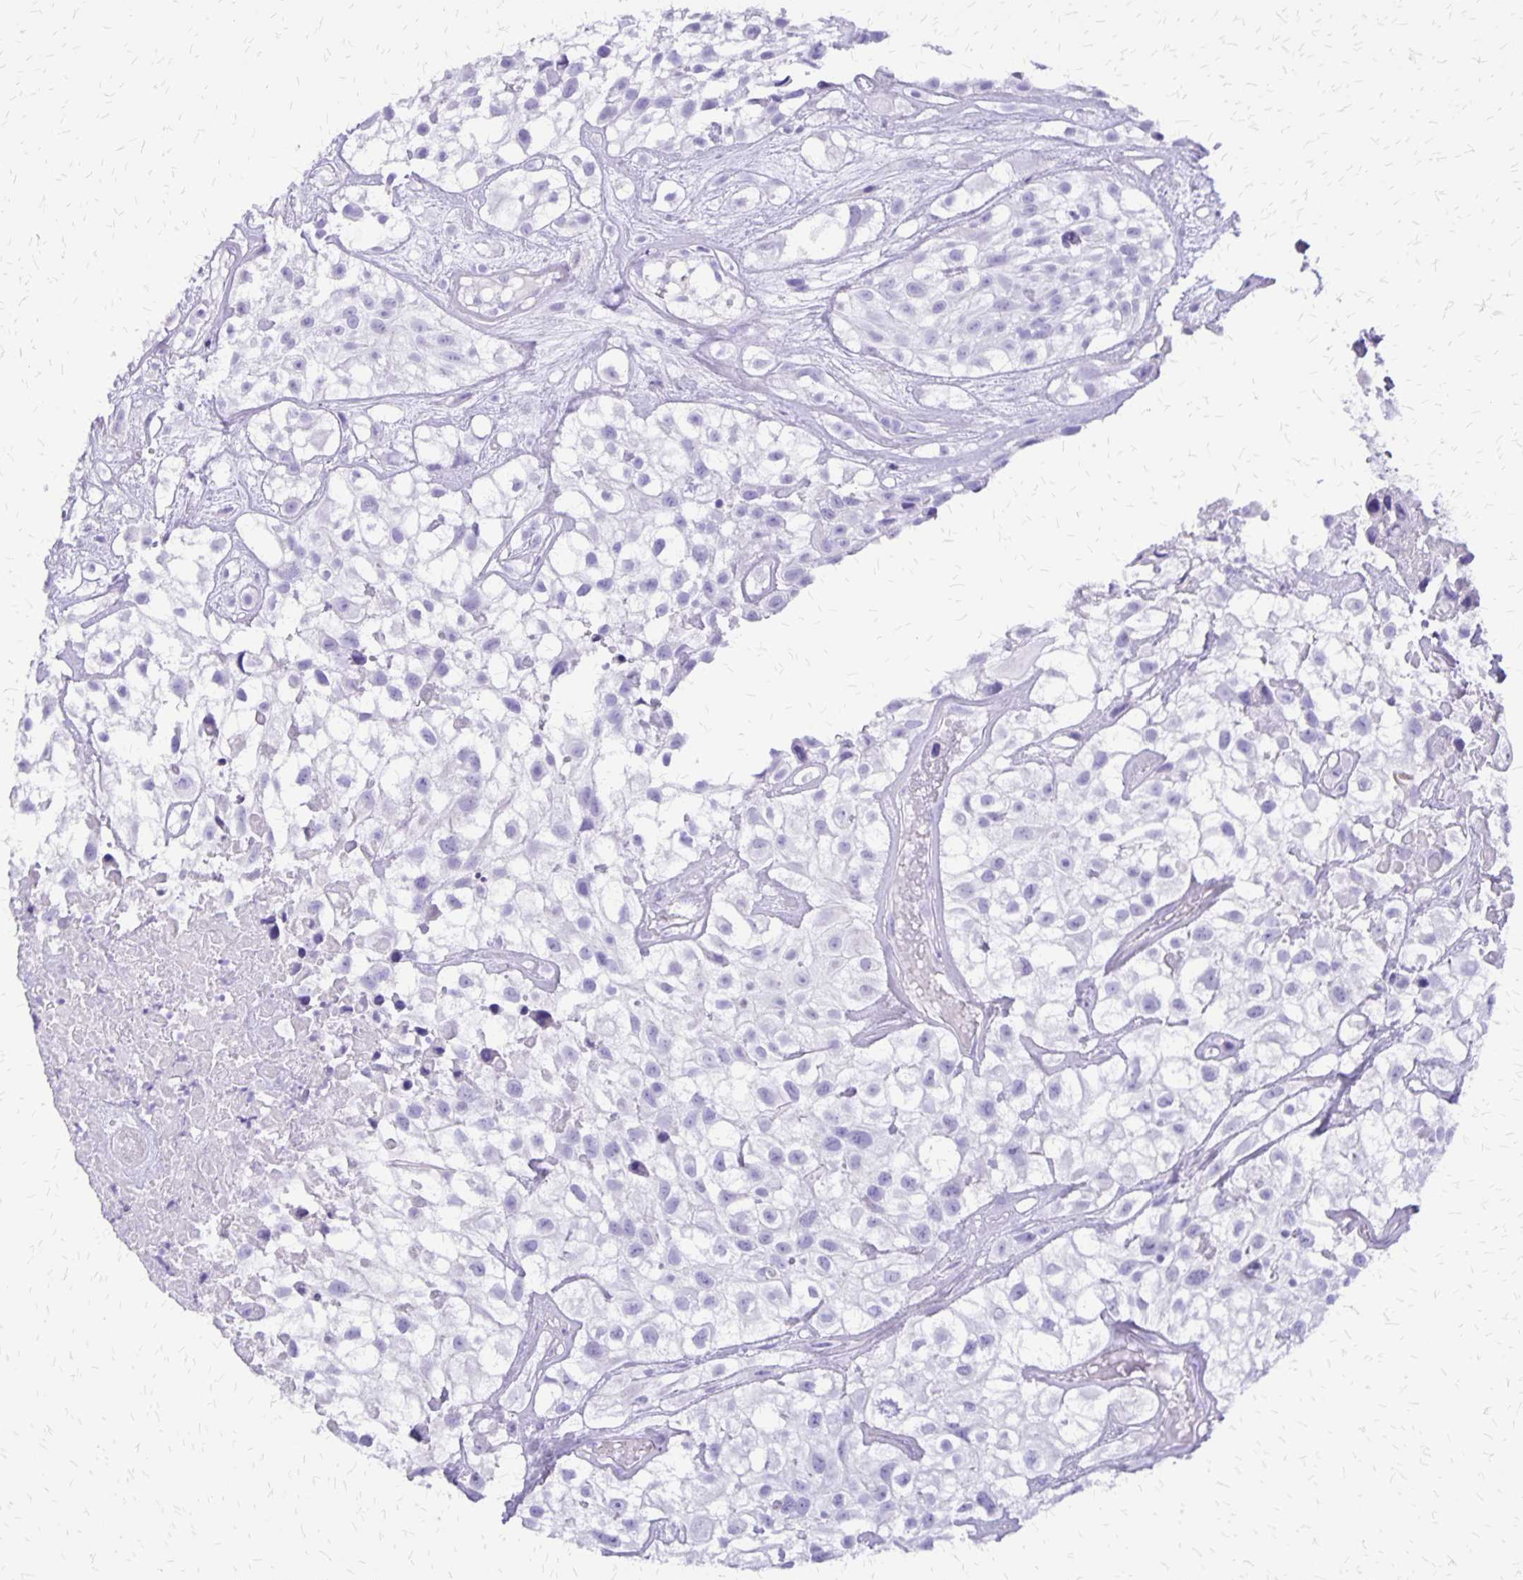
{"staining": {"intensity": "negative", "quantity": "none", "location": "none"}, "tissue": "urothelial cancer", "cell_type": "Tumor cells", "image_type": "cancer", "snomed": [{"axis": "morphology", "description": "Urothelial carcinoma, High grade"}, {"axis": "topography", "description": "Urinary bladder"}], "caption": "Tumor cells show no significant protein expression in urothelial cancer.", "gene": "SLC13A2", "patient": {"sex": "male", "age": 56}}